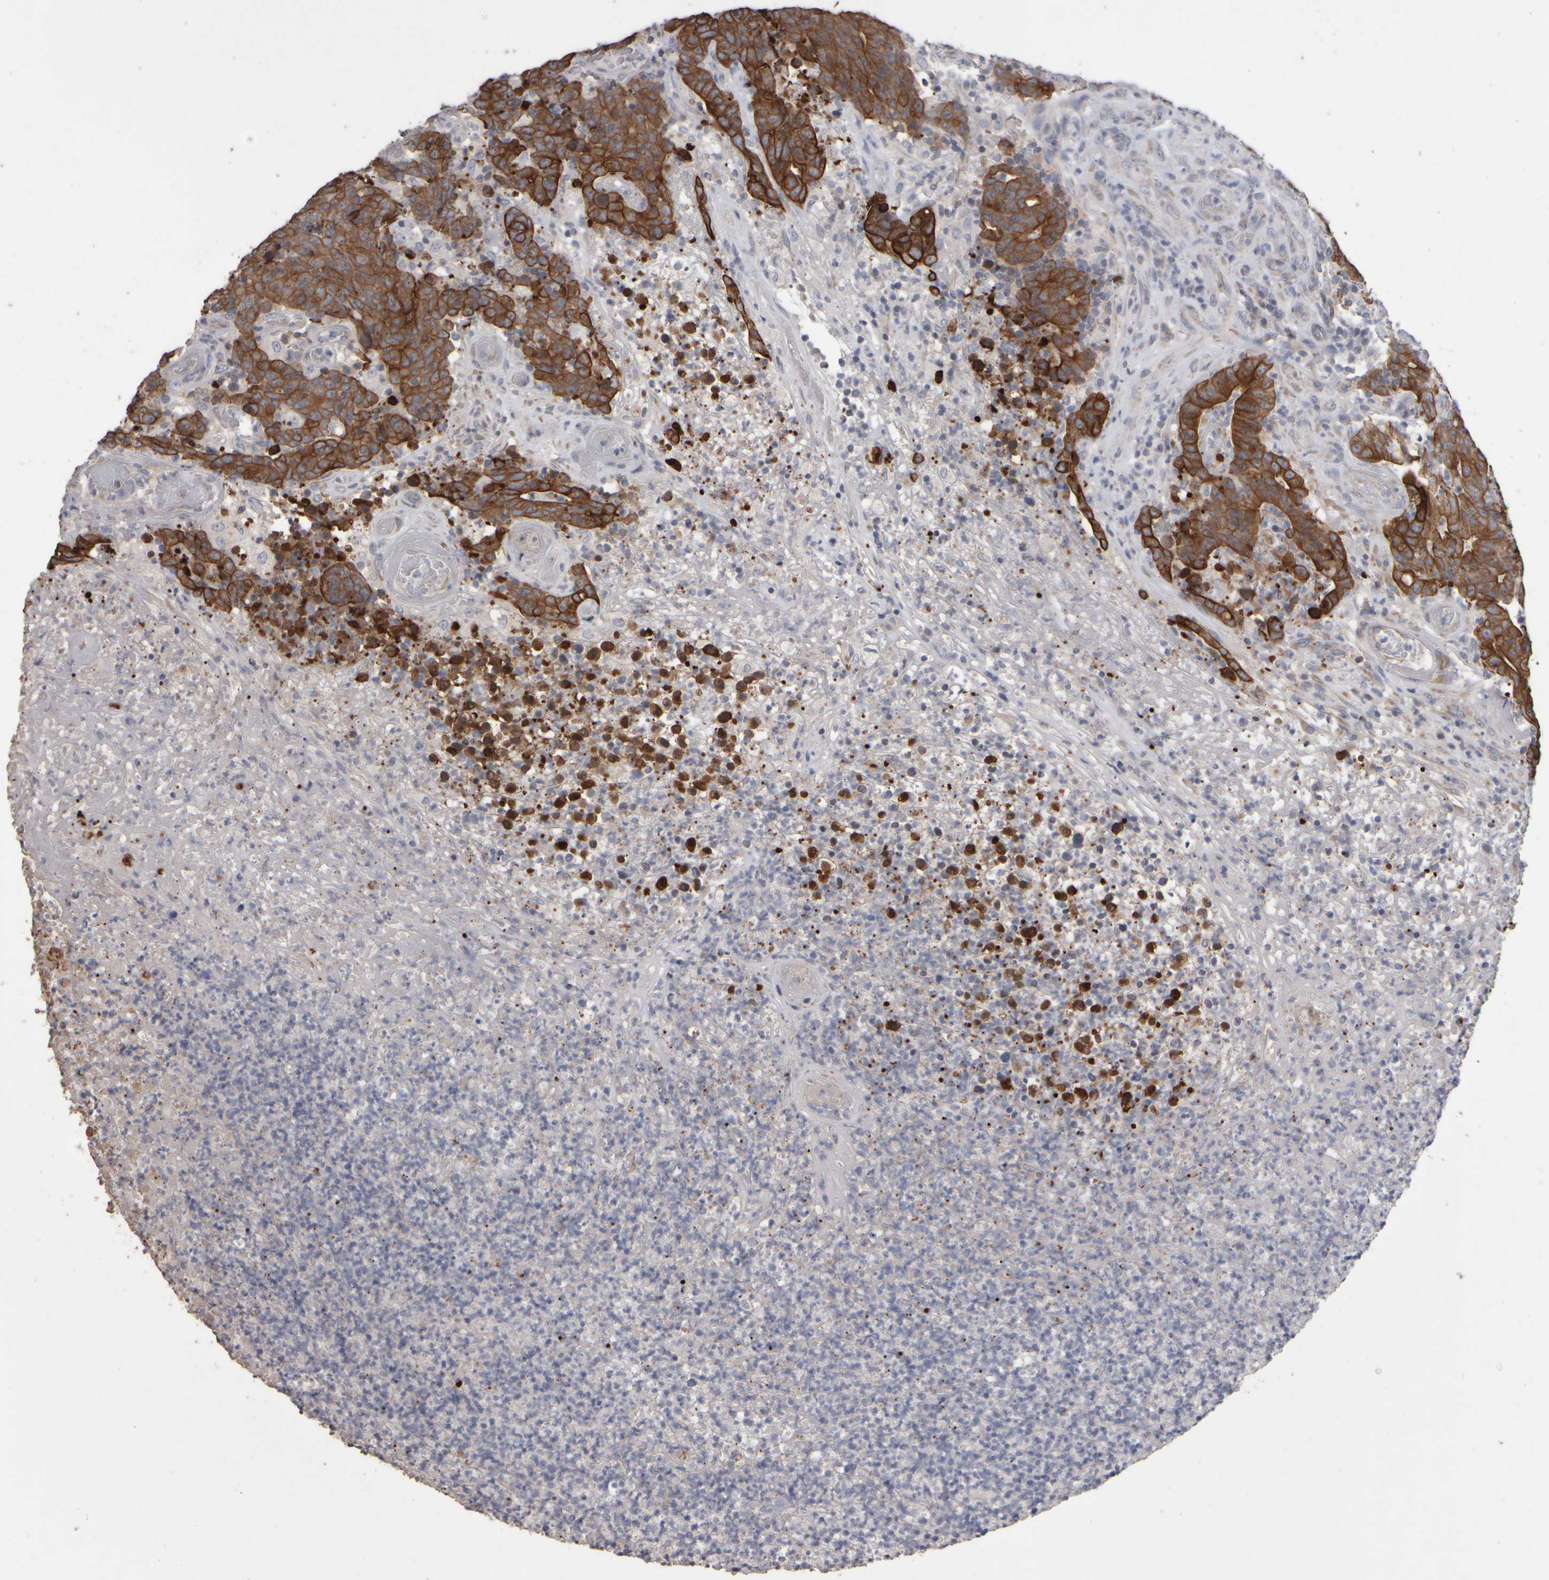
{"staining": {"intensity": "strong", "quantity": ">75%", "location": "cytoplasmic/membranous"}, "tissue": "colorectal cancer", "cell_type": "Tumor cells", "image_type": "cancer", "snomed": [{"axis": "morphology", "description": "Normal tissue, NOS"}, {"axis": "morphology", "description": "Adenocarcinoma, NOS"}, {"axis": "topography", "description": "Colon"}], "caption": "This micrograph shows immunohistochemistry staining of human adenocarcinoma (colorectal), with high strong cytoplasmic/membranous staining in about >75% of tumor cells.", "gene": "EPHX2", "patient": {"sex": "female", "age": 75}}